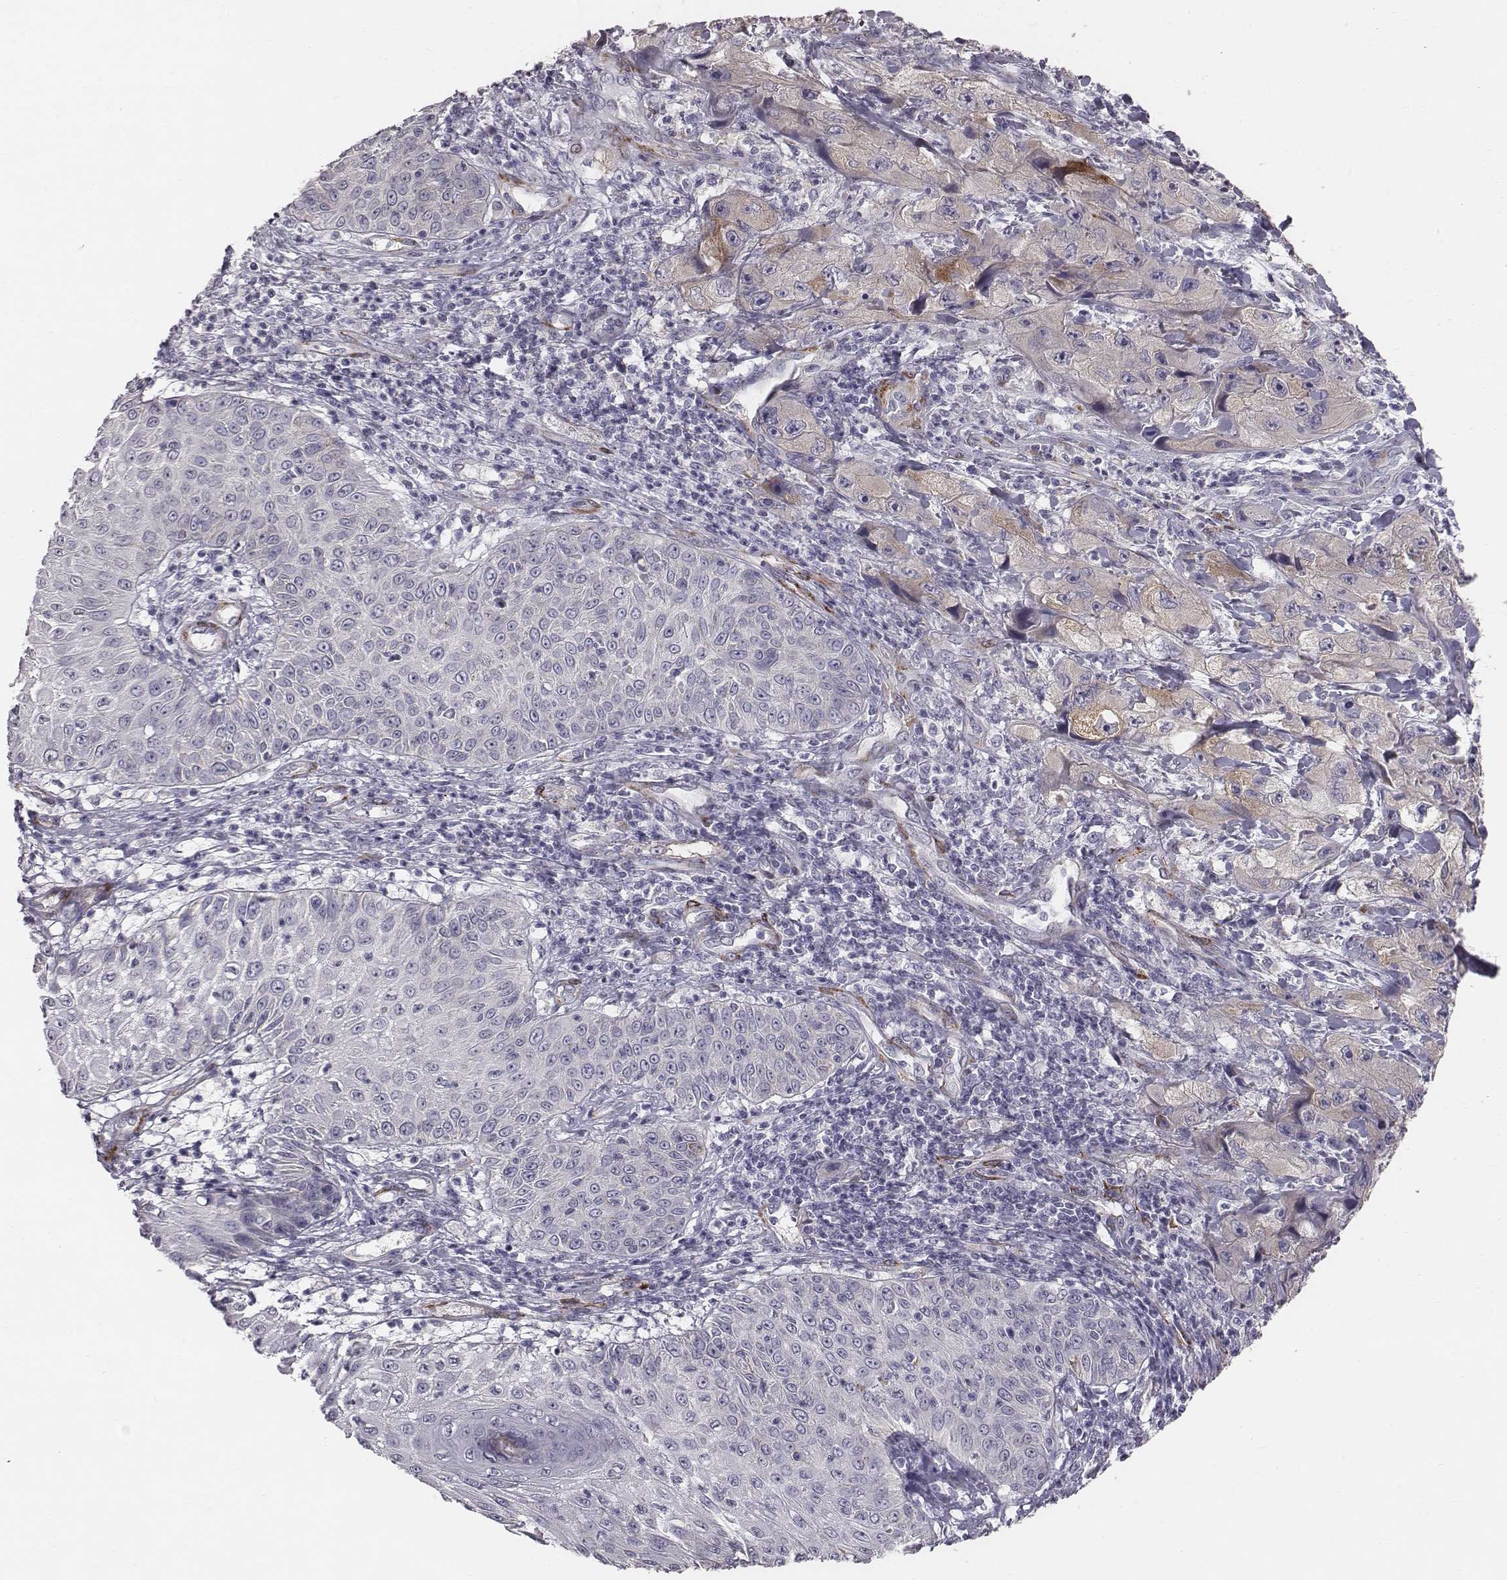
{"staining": {"intensity": "negative", "quantity": "none", "location": "none"}, "tissue": "skin cancer", "cell_type": "Tumor cells", "image_type": "cancer", "snomed": [{"axis": "morphology", "description": "Squamous cell carcinoma, NOS"}, {"axis": "topography", "description": "Skin"}, {"axis": "topography", "description": "Subcutis"}], "caption": "DAB immunohistochemical staining of human skin cancer (squamous cell carcinoma) demonstrates no significant expression in tumor cells. The staining was performed using DAB (3,3'-diaminobenzidine) to visualize the protein expression in brown, while the nuclei were stained in blue with hematoxylin (Magnification: 20x).", "gene": "PRKCZ", "patient": {"sex": "male", "age": 73}}